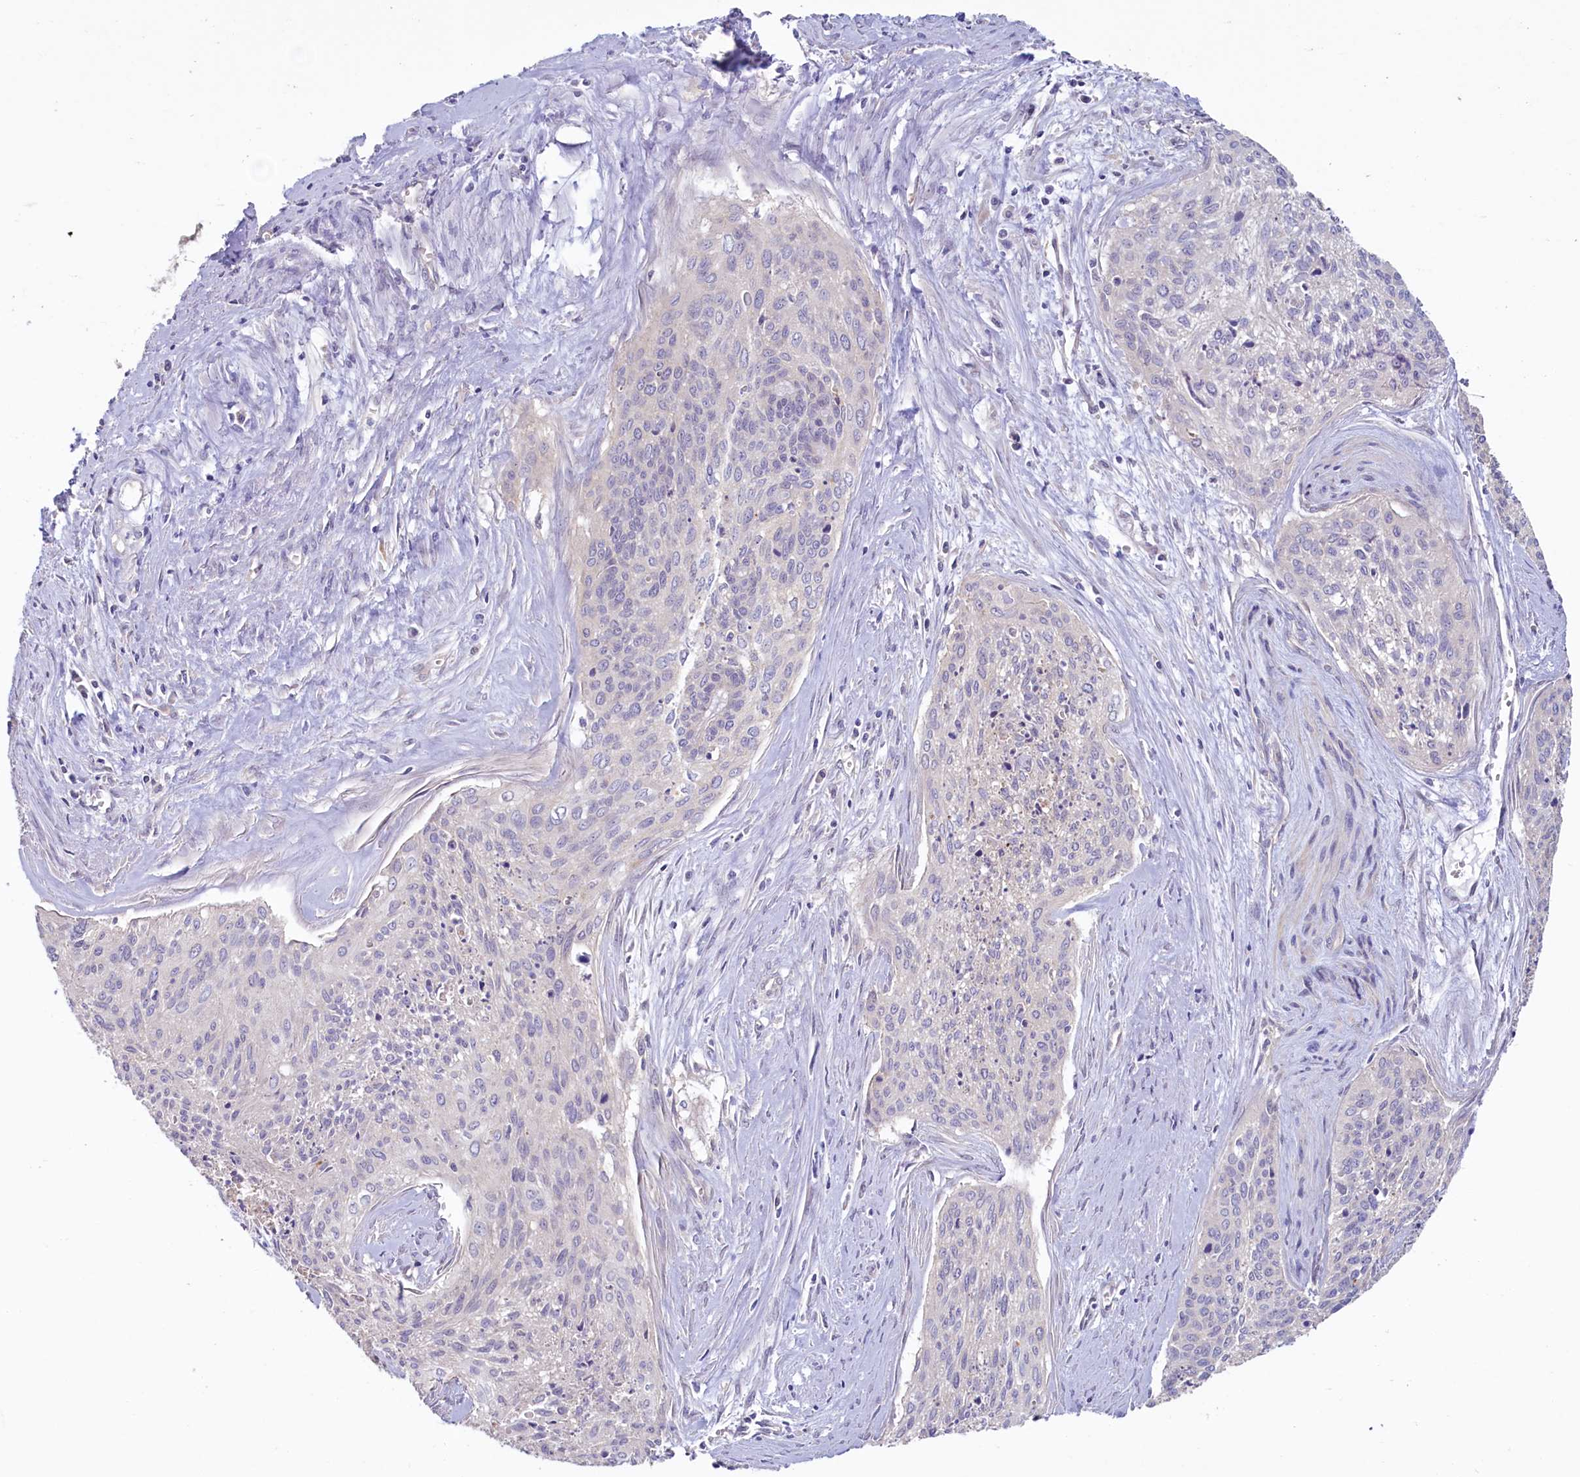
{"staining": {"intensity": "negative", "quantity": "none", "location": "none"}, "tissue": "cervical cancer", "cell_type": "Tumor cells", "image_type": "cancer", "snomed": [{"axis": "morphology", "description": "Squamous cell carcinoma, NOS"}, {"axis": "topography", "description": "Cervix"}], "caption": "Immunohistochemistry (IHC) of cervical cancer reveals no expression in tumor cells. (Brightfield microscopy of DAB IHC at high magnification).", "gene": "PDE6D", "patient": {"sex": "female", "age": 55}}